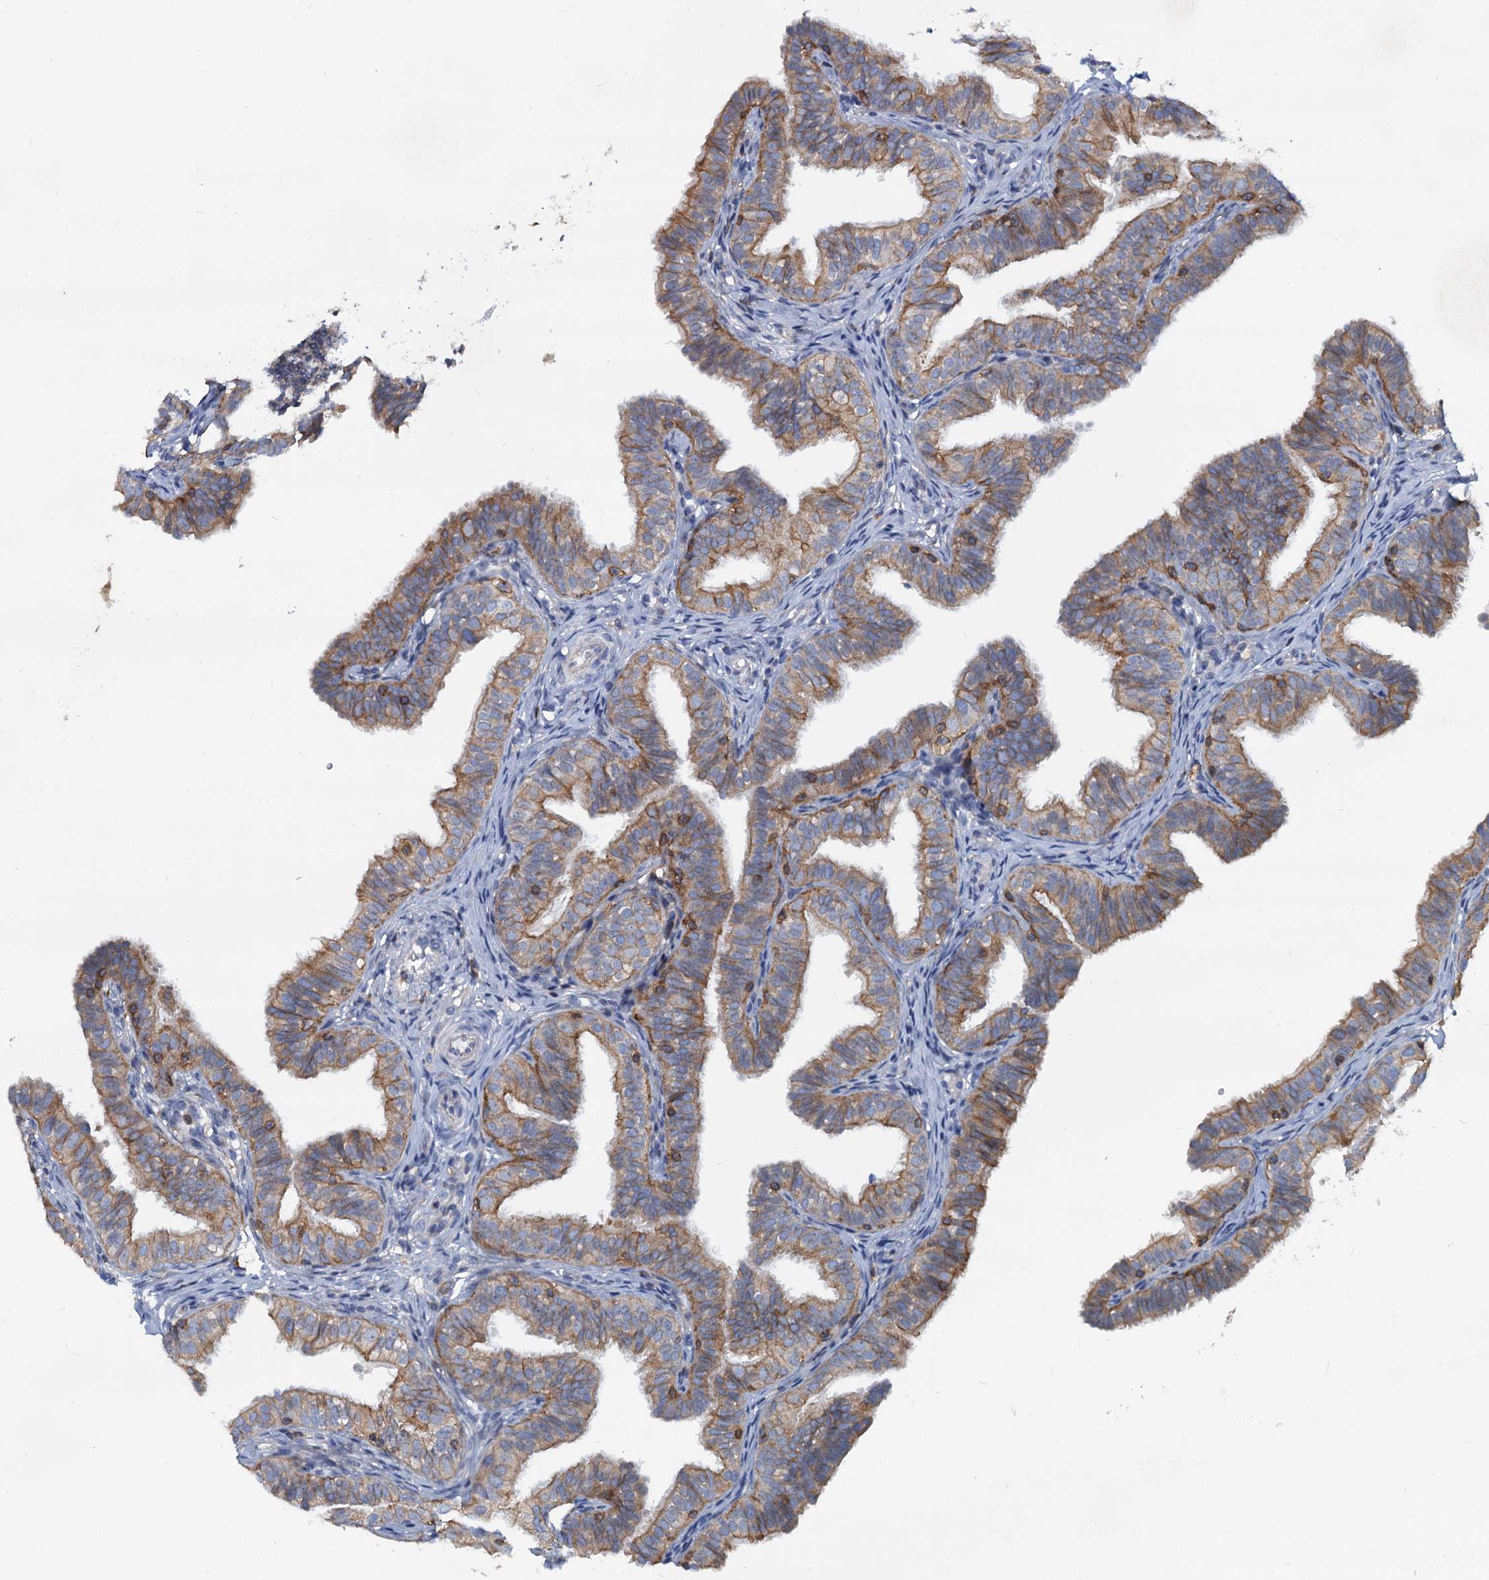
{"staining": {"intensity": "moderate", "quantity": "25%-75%", "location": "cytoplasmic/membranous"}, "tissue": "fallopian tube", "cell_type": "Glandular cells", "image_type": "normal", "snomed": [{"axis": "morphology", "description": "Normal tissue, NOS"}, {"axis": "topography", "description": "Fallopian tube"}], "caption": "Glandular cells display moderate cytoplasmic/membranous expression in approximately 25%-75% of cells in normal fallopian tube. (DAB IHC, brown staining for protein, blue staining for nuclei).", "gene": "LRCH4", "patient": {"sex": "female", "age": 35}}